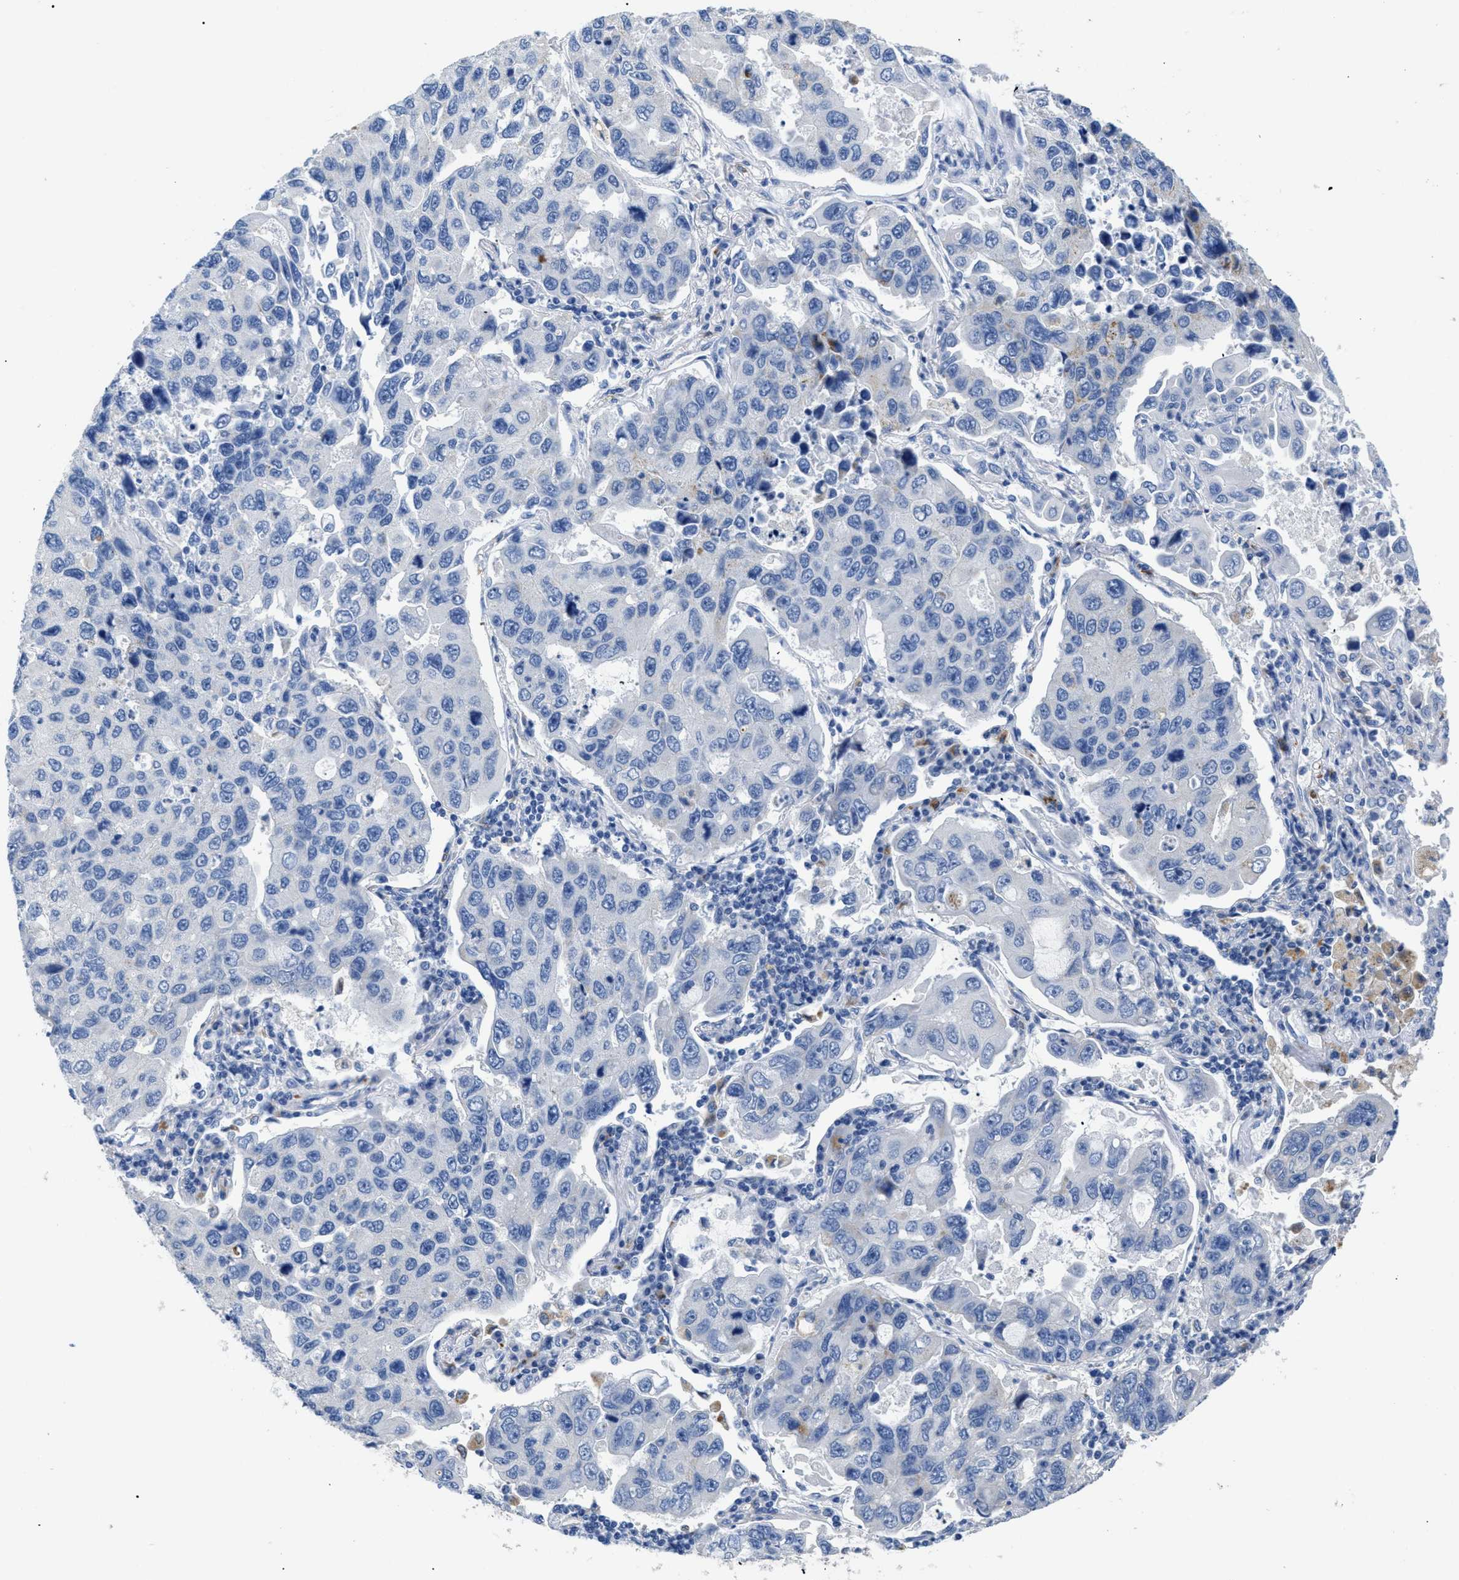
{"staining": {"intensity": "negative", "quantity": "none", "location": "none"}, "tissue": "lung cancer", "cell_type": "Tumor cells", "image_type": "cancer", "snomed": [{"axis": "morphology", "description": "Adenocarcinoma, NOS"}, {"axis": "topography", "description": "Lung"}], "caption": "DAB (3,3'-diaminobenzidine) immunohistochemical staining of lung cancer displays no significant positivity in tumor cells.", "gene": "APOBEC2", "patient": {"sex": "male", "age": 64}}